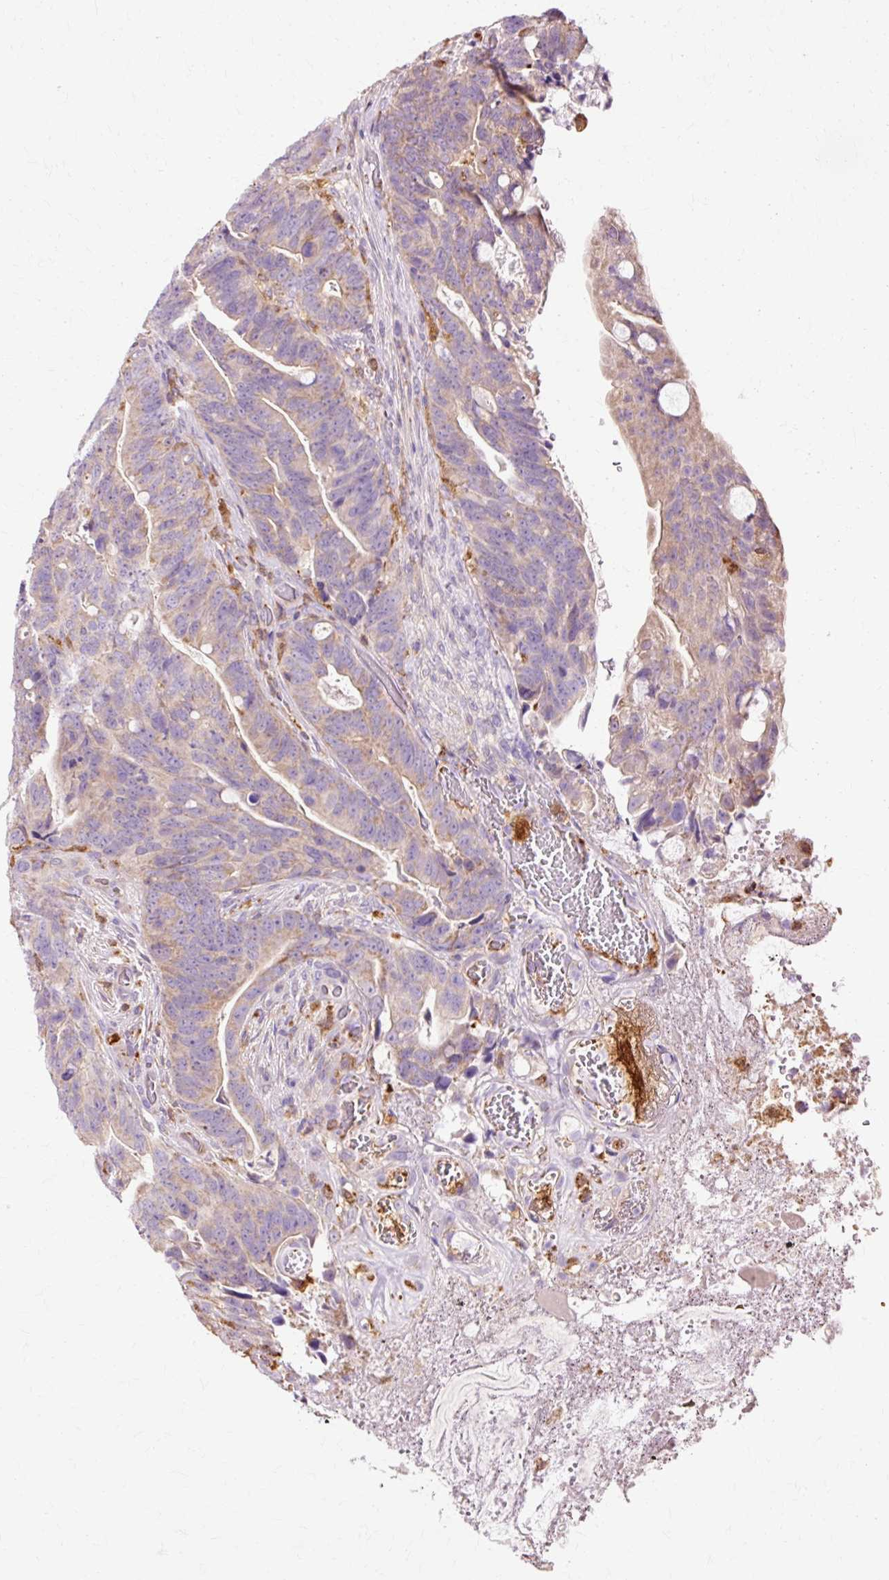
{"staining": {"intensity": "weak", "quantity": "25%-75%", "location": "cytoplasmic/membranous"}, "tissue": "colorectal cancer", "cell_type": "Tumor cells", "image_type": "cancer", "snomed": [{"axis": "morphology", "description": "Adenocarcinoma, NOS"}, {"axis": "topography", "description": "Colon"}], "caption": "Human colorectal cancer (adenocarcinoma) stained for a protein (brown) demonstrates weak cytoplasmic/membranous positive staining in about 25%-75% of tumor cells.", "gene": "GPX1", "patient": {"sex": "female", "age": 82}}